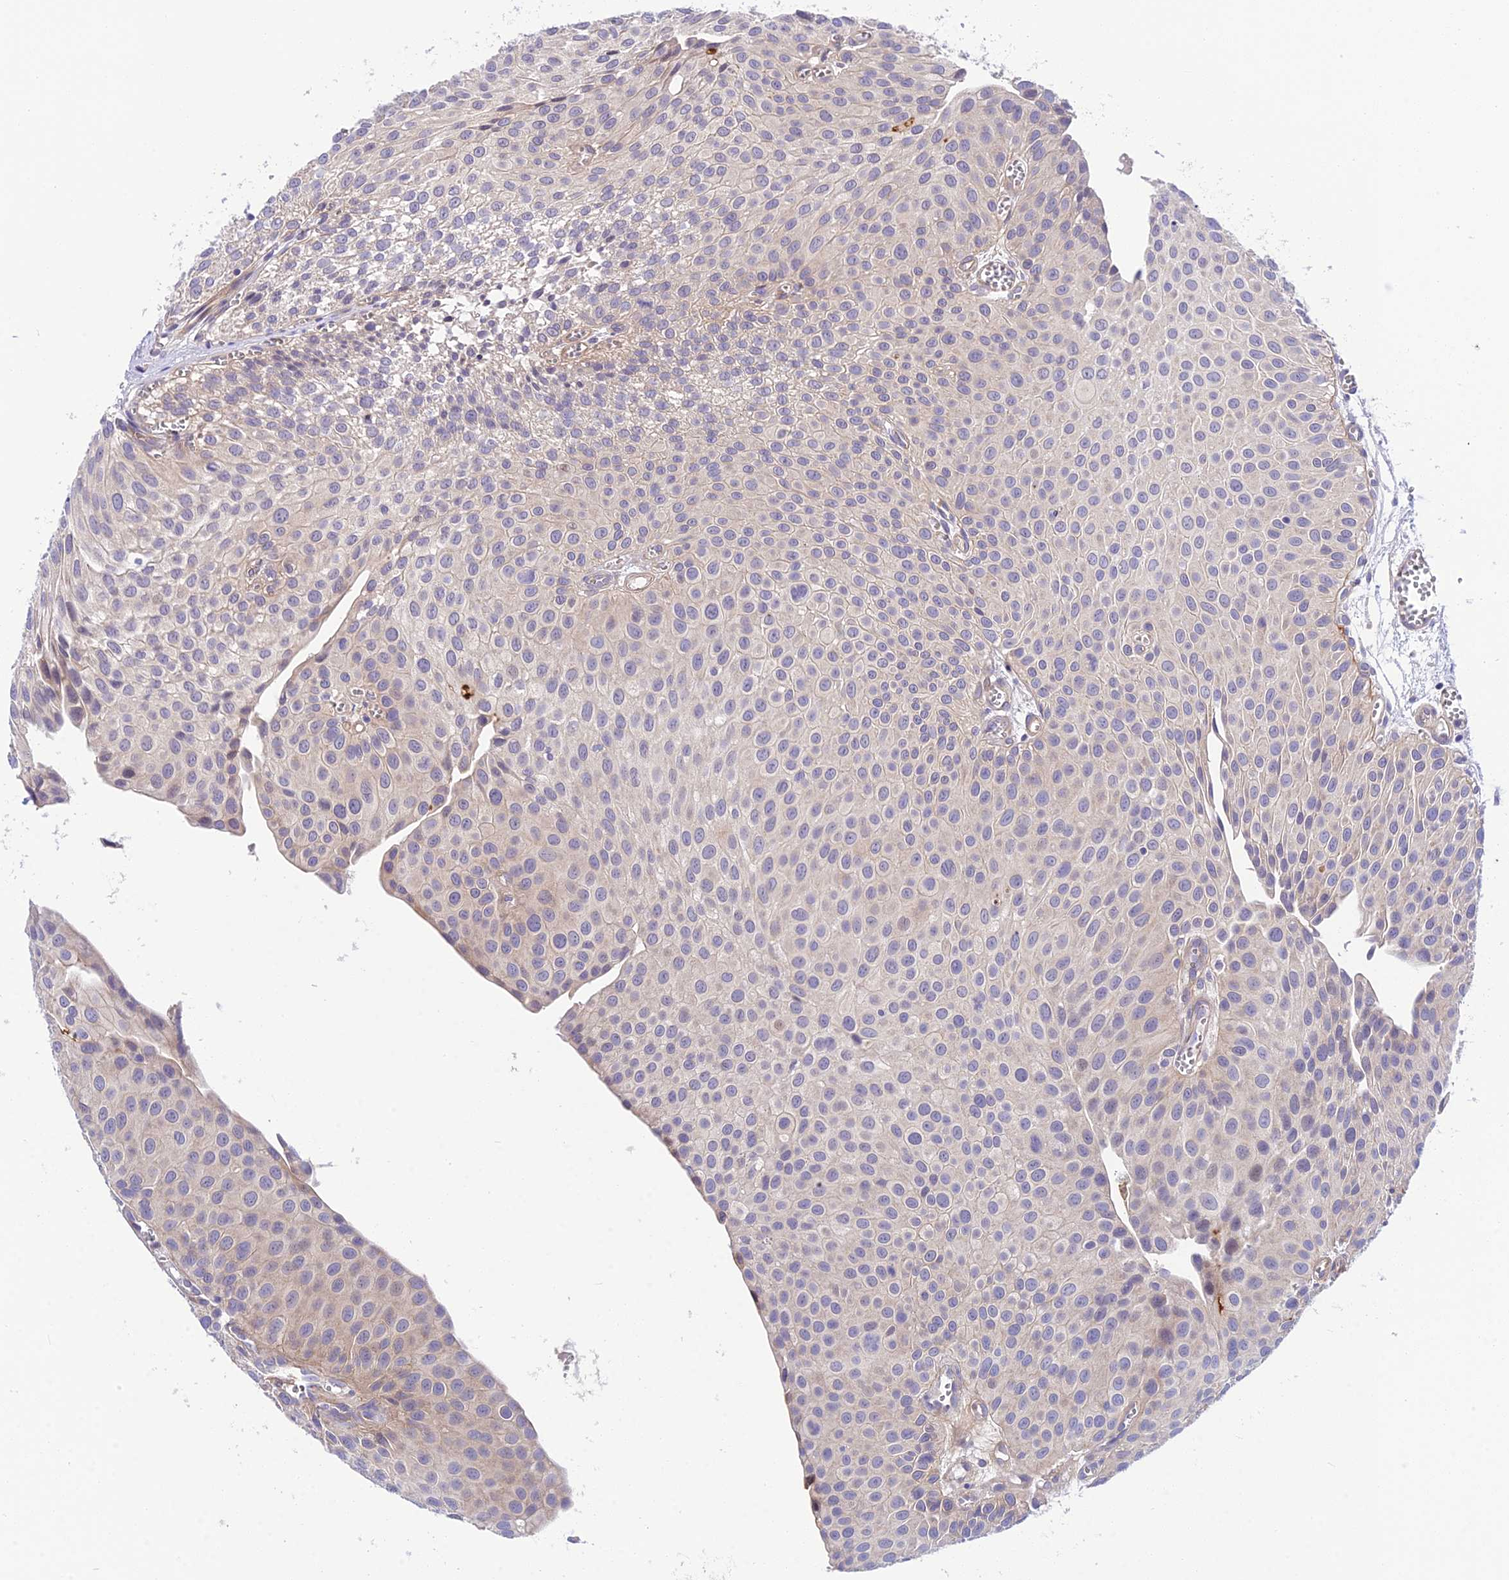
{"staining": {"intensity": "weak", "quantity": "25%-75%", "location": "cytoplasmic/membranous"}, "tissue": "urothelial cancer", "cell_type": "Tumor cells", "image_type": "cancer", "snomed": [{"axis": "morphology", "description": "Urothelial carcinoma, Low grade"}, {"axis": "topography", "description": "Urinary bladder"}], "caption": "Immunohistochemical staining of urothelial cancer shows low levels of weak cytoplasmic/membranous expression in approximately 25%-75% of tumor cells.", "gene": "TRIM43B", "patient": {"sex": "male", "age": 88}}